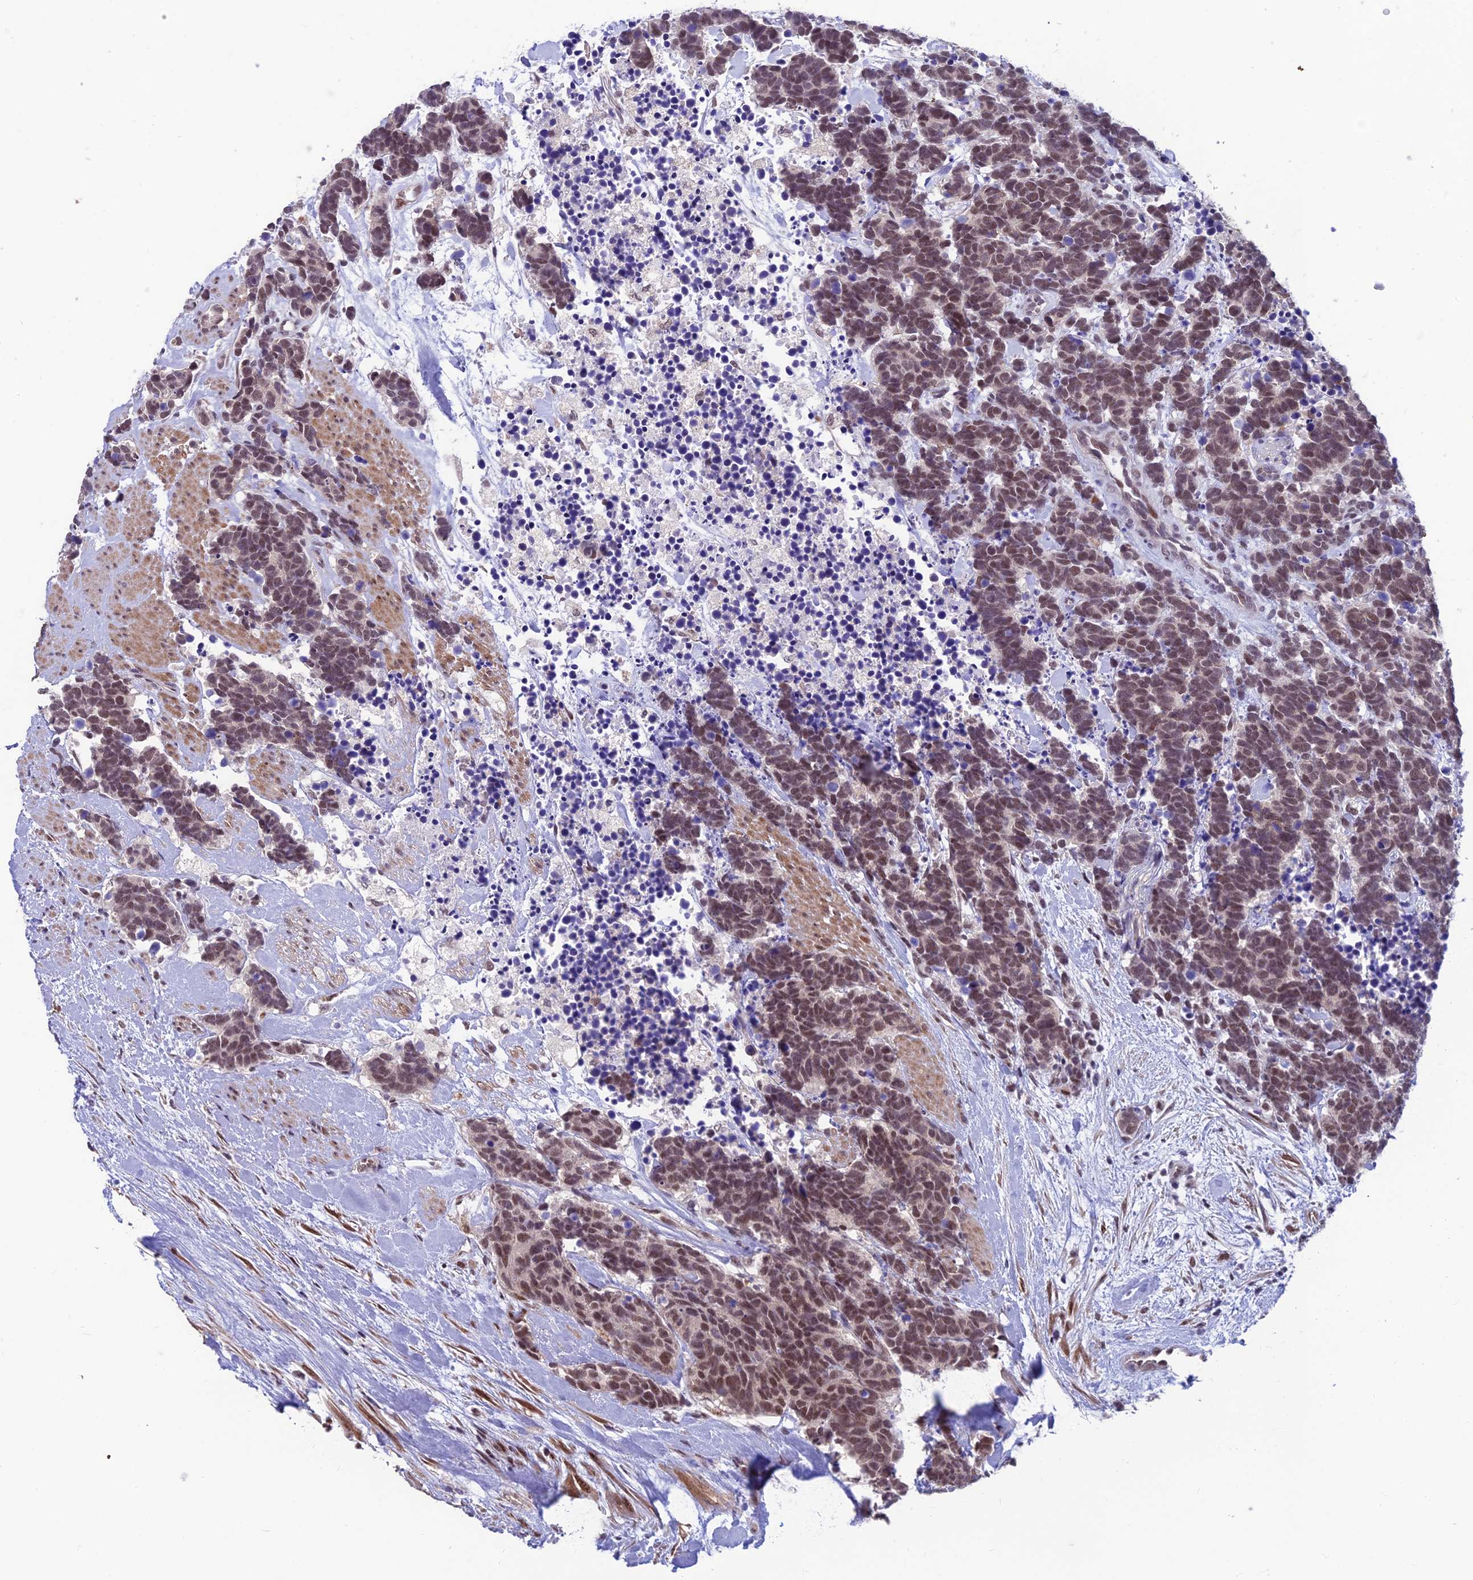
{"staining": {"intensity": "moderate", "quantity": "25%-75%", "location": "nuclear"}, "tissue": "carcinoid", "cell_type": "Tumor cells", "image_type": "cancer", "snomed": [{"axis": "morphology", "description": "Carcinoma, NOS"}, {"axis": "morphology", "description": "Carcinoid, malignant, NOS"}, {"axis": "topography", "description": "Prostate"}], "caption": "Malignant carcinoid stained with DAB (3,3'-diaminobenzidine) immunohistochemistry (IHC) reveals medium levels of moderate nuclear expression in approximately 25%-75% of tumor cells. (DAB IHC with brightfield microscopy, high magnification).", "gene": "KIAA1191", "patient": {"sex": "male", "age": 57}}